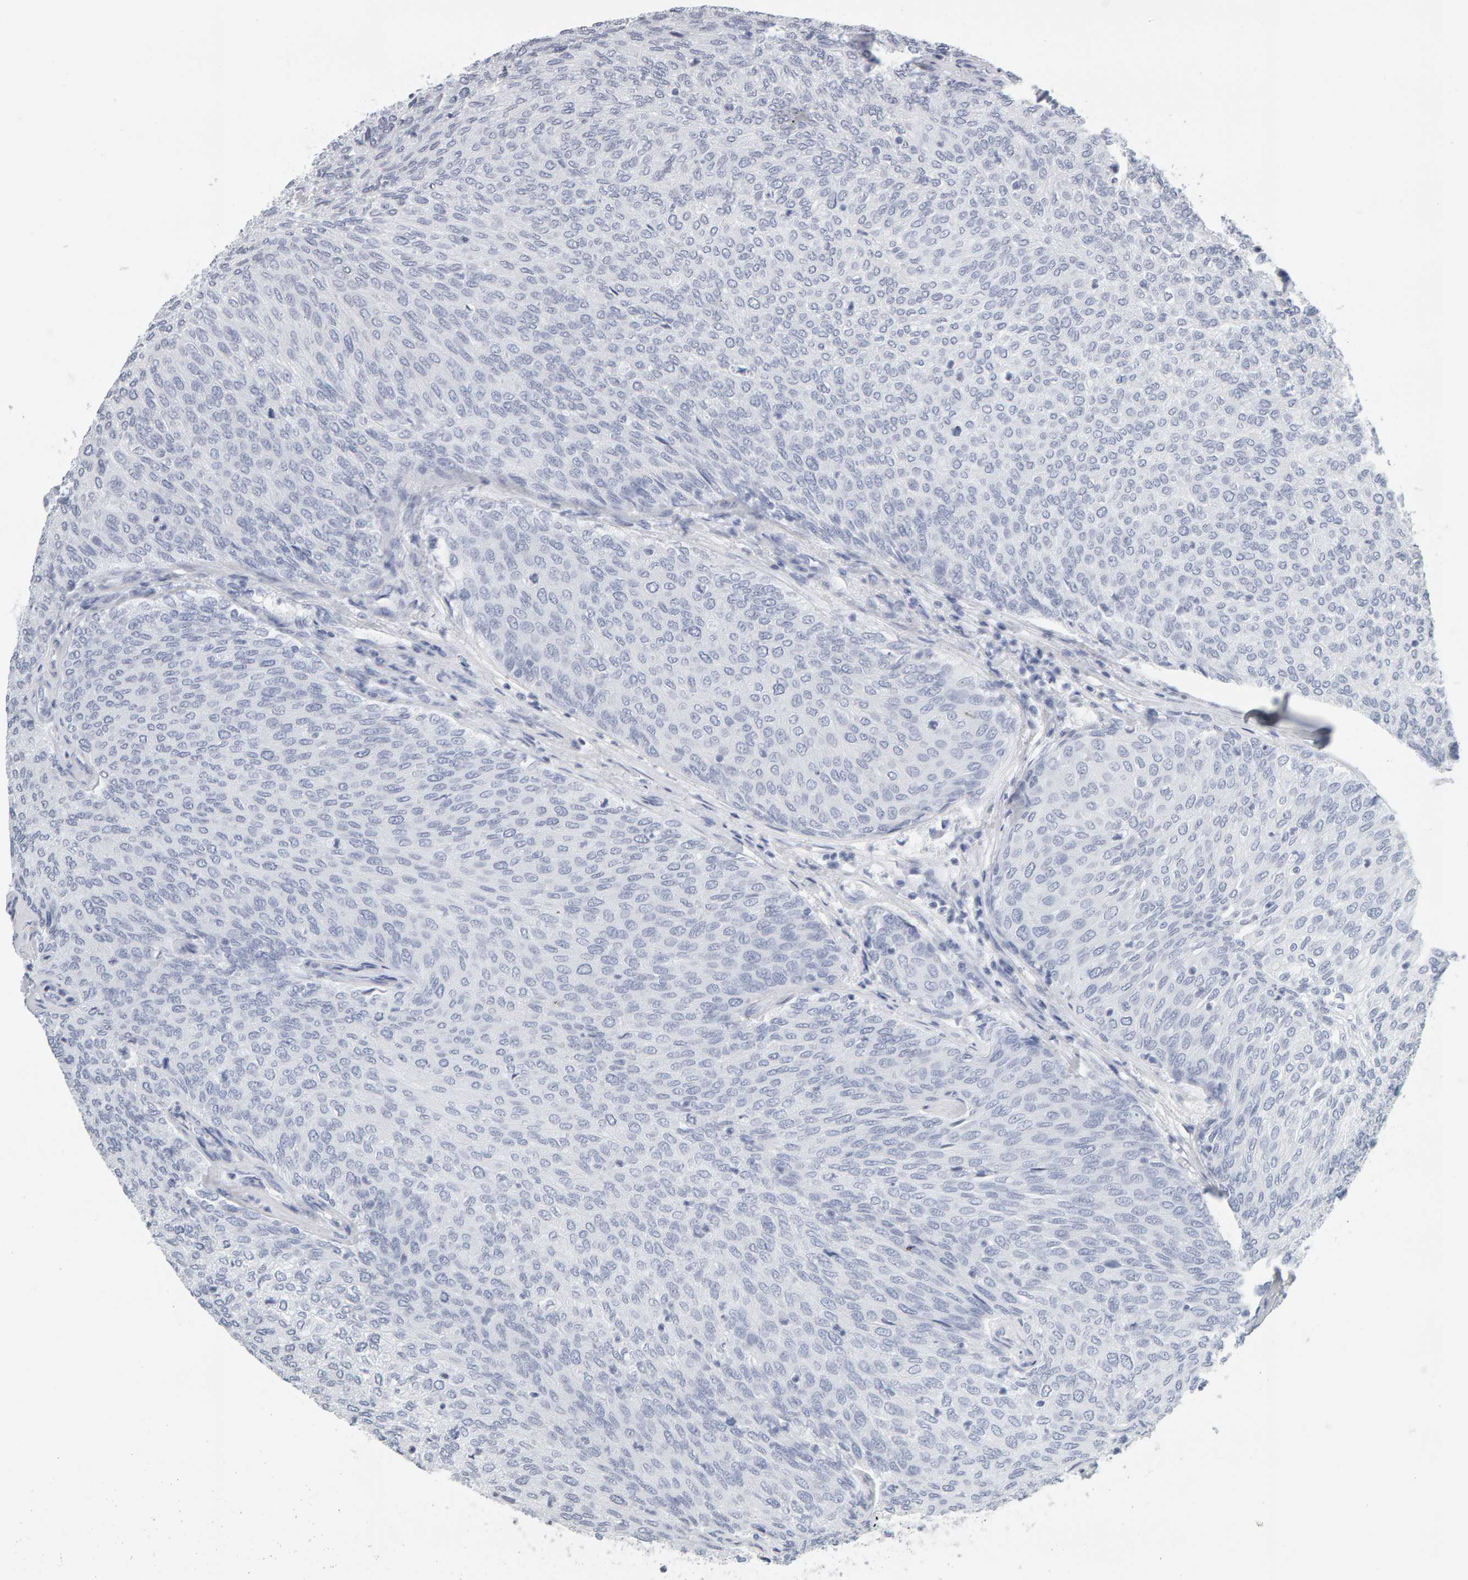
{"staining": {"intensity": "negative", "quantity": "none", "location": "none"}, "tissue": "urothelial cancer", "cell_type": "Tumor cells", "image_type": "cancer", "snomed": [{"axis": "morphology", "description": "Urothelial carcinoma, Low grade"}, {"axis": "topography", "description": "Urinary bladder"}], "caption": "The micrograph exhibits no significant positivity in tumor cells of urothelial cancer.", "gene": "SPACA3", "patient": {"sex": "female", "age": 79}}